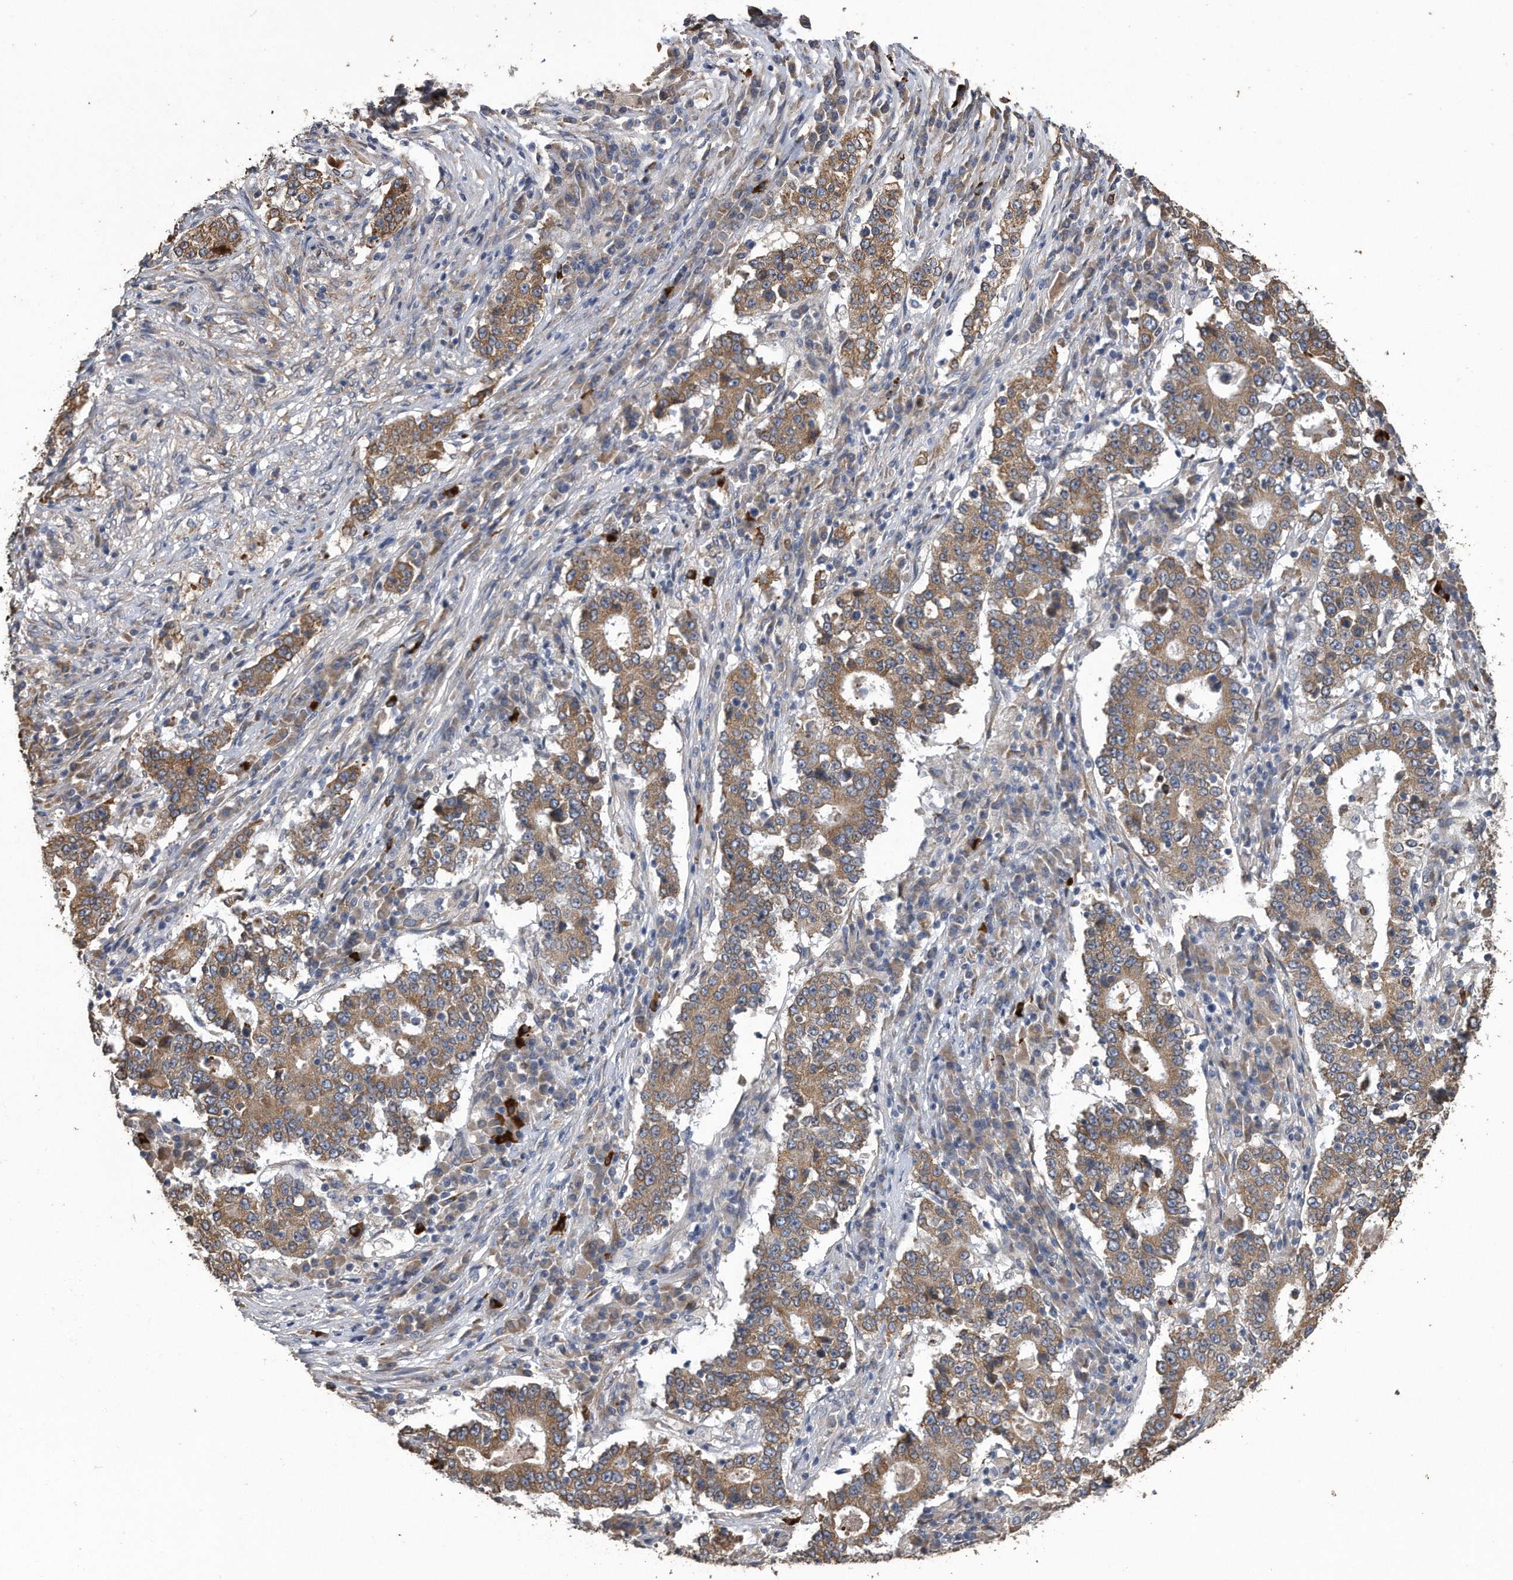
{"staining": {"intensity": "moderate", "quantity": ">75%", "location": "cytoplasmic/membranous"}, "tissue": "stomach cancer", "cell_type": "Tumor cells", "image_type": "cancer", "snomed": [{"axis": "morphology", "description": "Adenocarcinoma, NOS"}, {"axis": "topography", "description": "Stomach"}], "caption": "Immunohistochemical staining of human stomach cancer (adenocarcinoma) displays moderate cytoplasmic/membranous protein staining in approximately >75% of tumor cells.", "gene": "PCLO", "patient": {"sex": "male", "age": 59}}